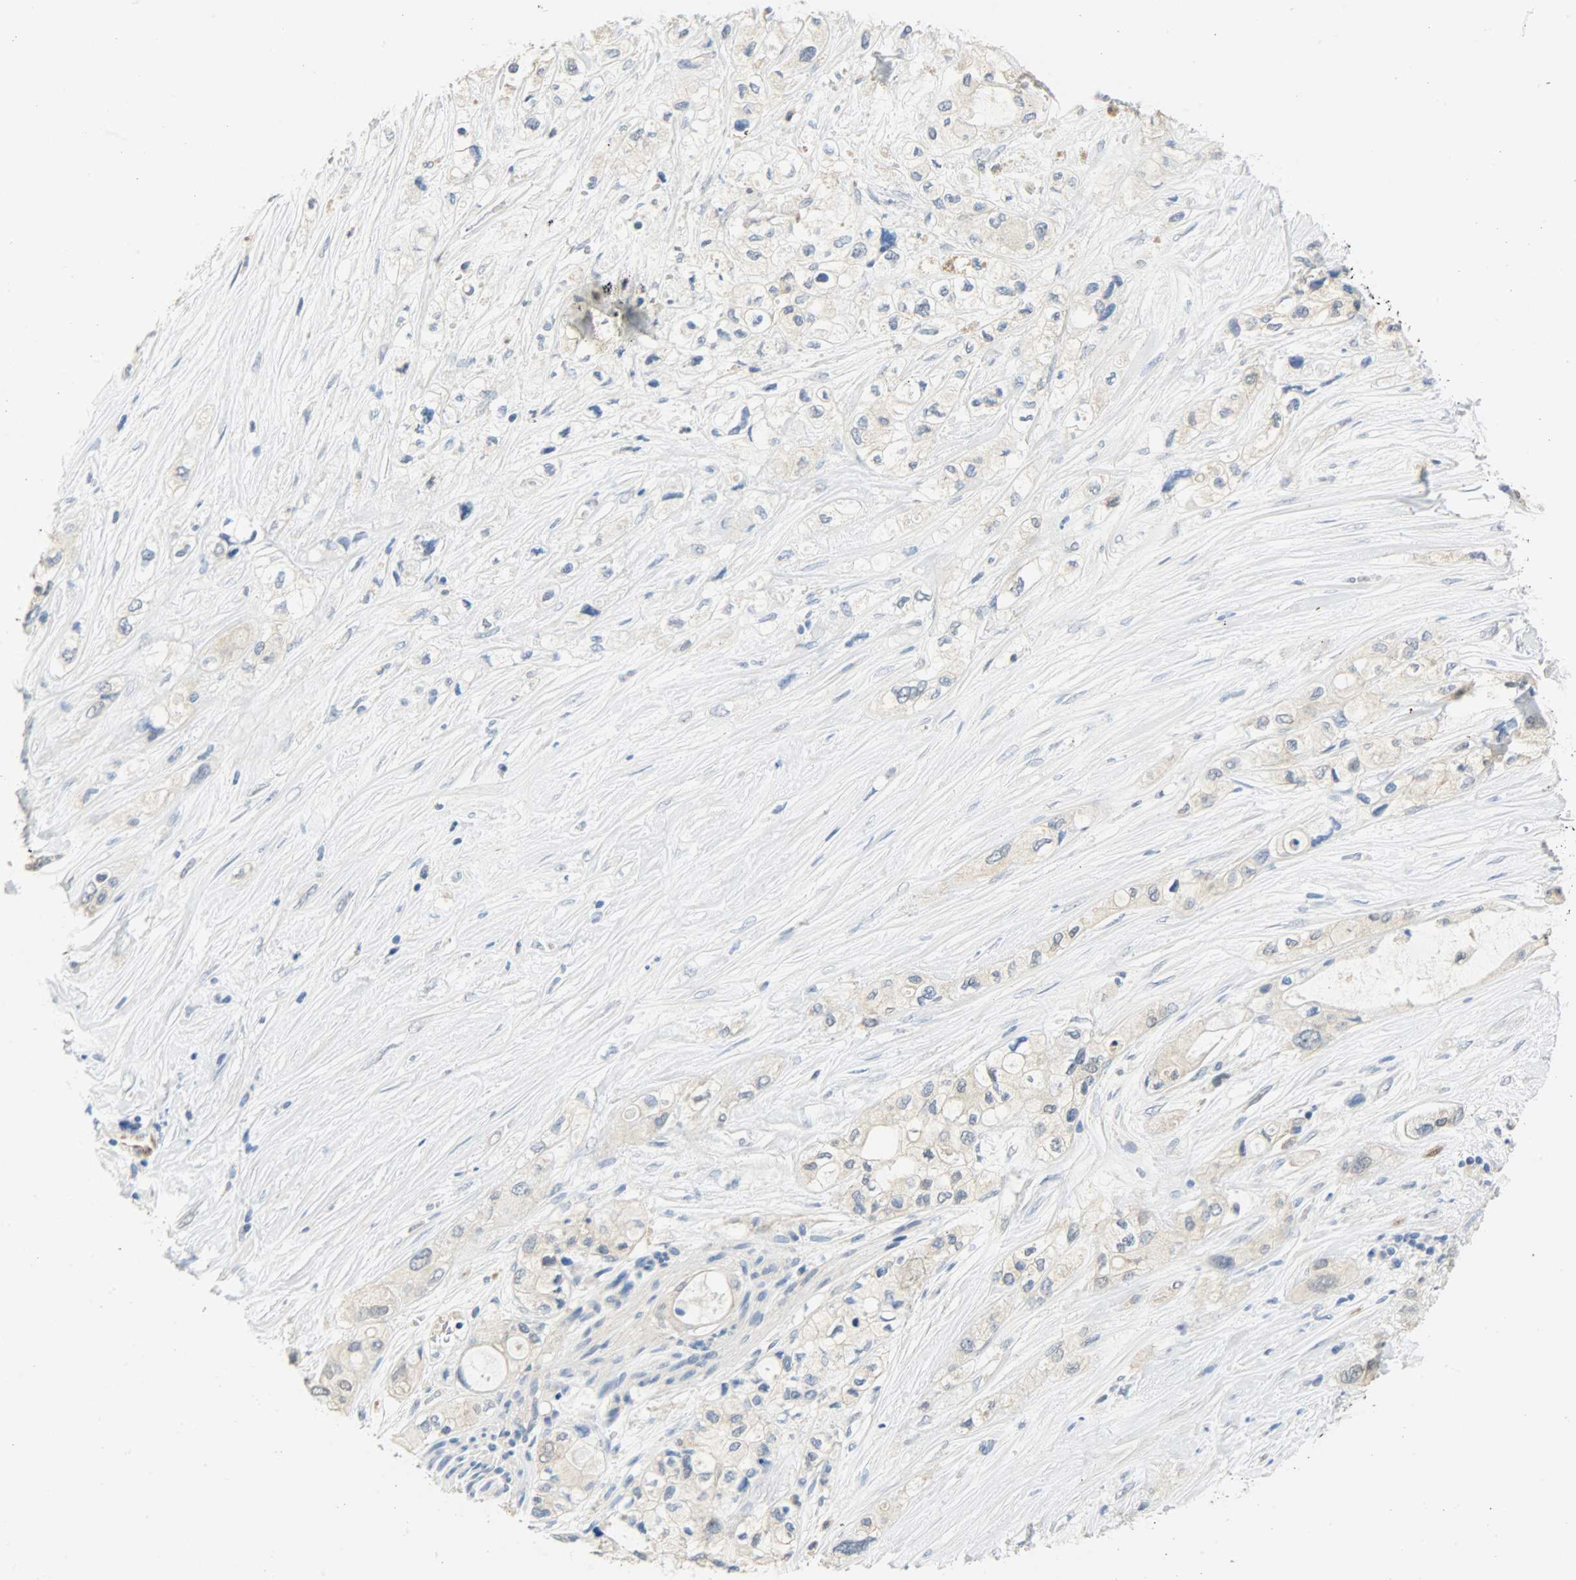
{"staining": {"intensity": "negative", "quantity": "none", "location": "none"}, "tissue": "pancreatic cancer", "cell_type": "Tumor cells", "image_type": "cancer", "snomed": [{"axis": "morphology", "description": "Adenocarcinoma, NOS"}, {"axis": "topography", "description": "Pancreas"}], "caption": "Human pancreatic cancer (adenocarcinoma) stained for a protein using immunohistochemistry (IHC) demonstrates no positivity in tumor cells.", "gene": "FKBP1A", "patient": {"sex": "female", "age": 59}}